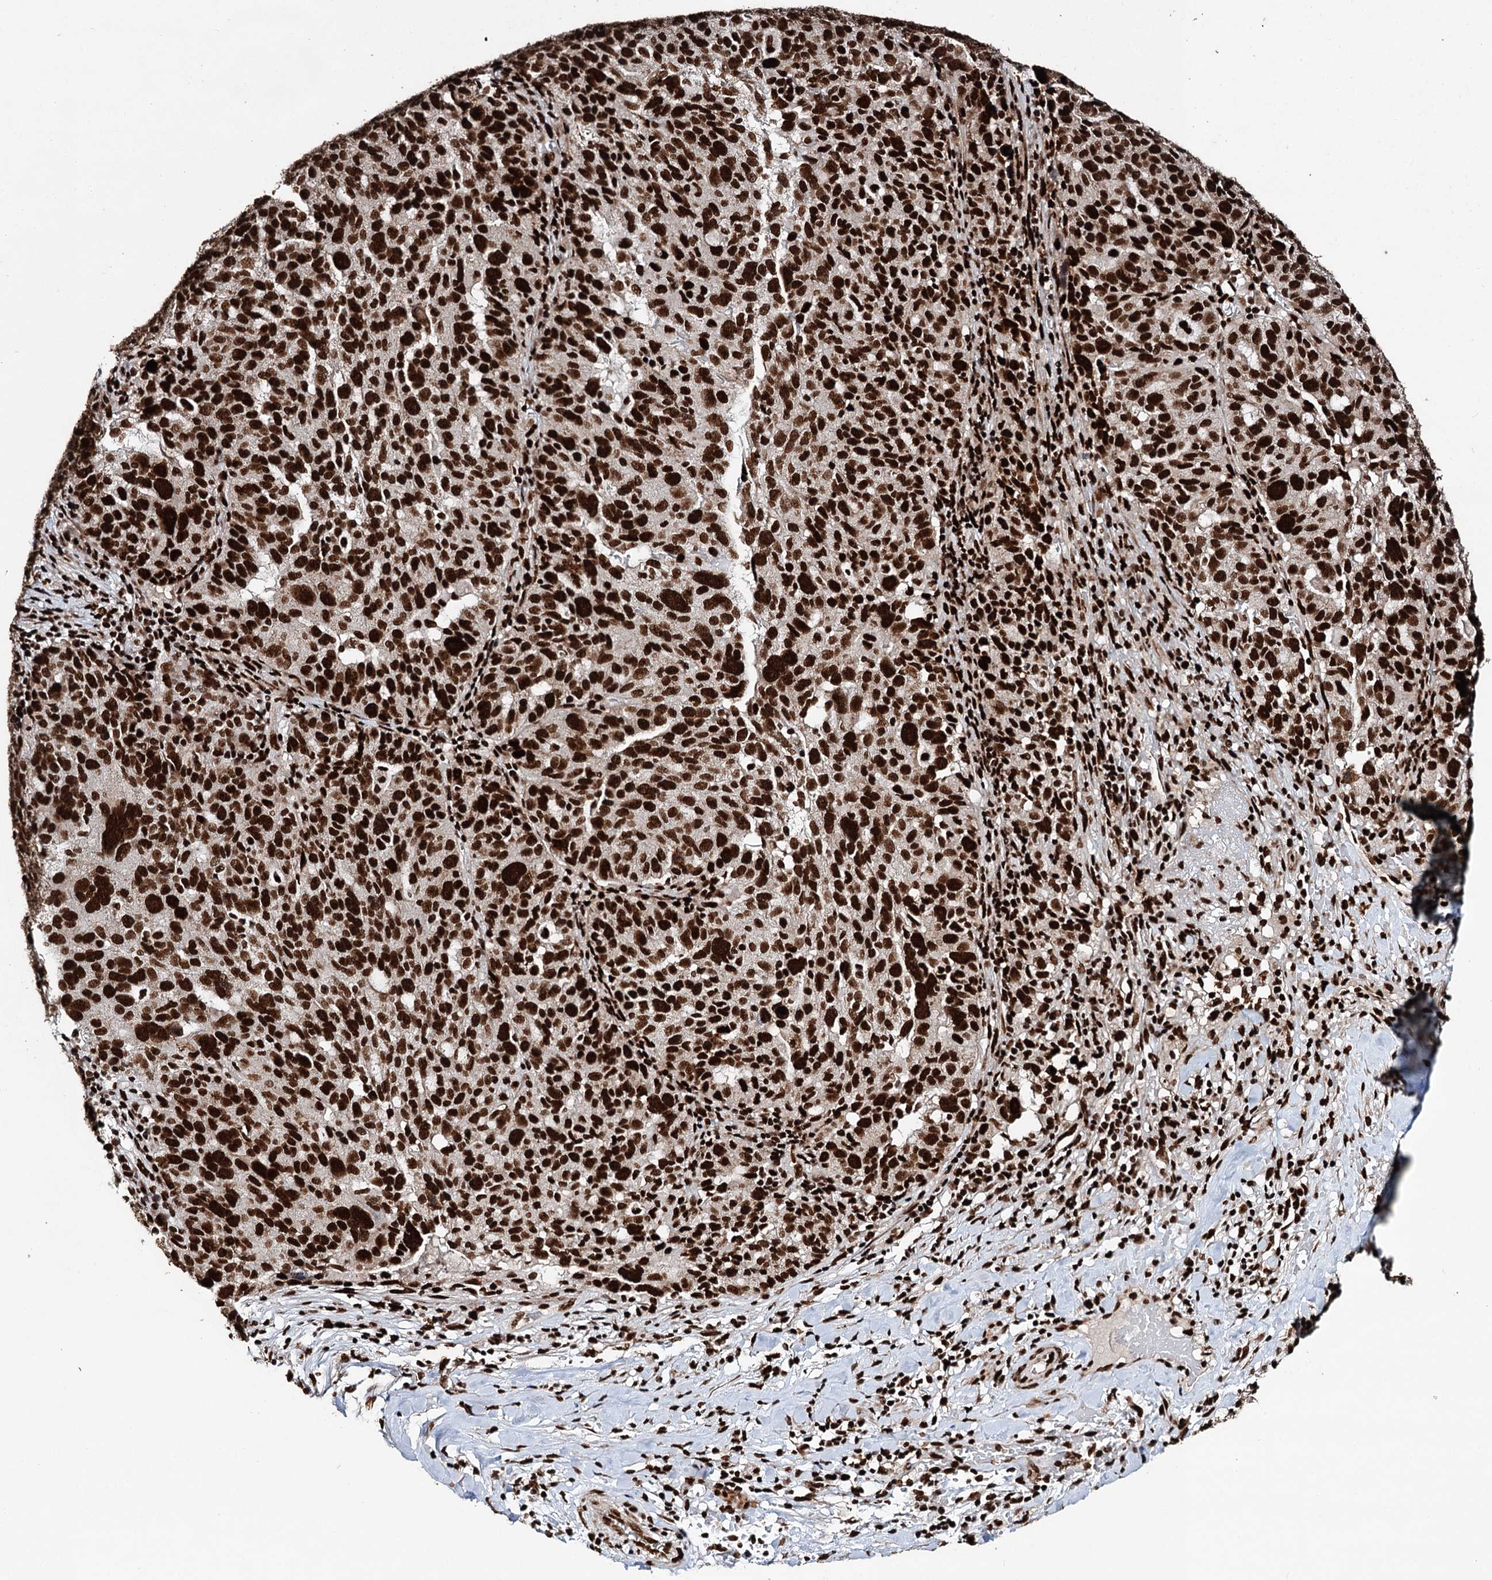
{"staining": {"intensity": "strong", "quantity": ">75%", "location": "nuclear"}, "tissue": "ovarian cancer", "cell_type": "Tumor cells", "image_type": "cancer", "snomed": [{"axis": "morphology", "description": "Cystadenocarcinoma, serous, NOS"}, {"axis": "topography", "description": "Ovary"}], "caption": "Immunohistochemical staining of human serous cystadenocarcinoma (ovarian) demonstrates high levels of strong nuclear protein positivity in about >75% of tumor cells.", "gene": "MATR3", "patient": {"sex": "female", "age": 59}}